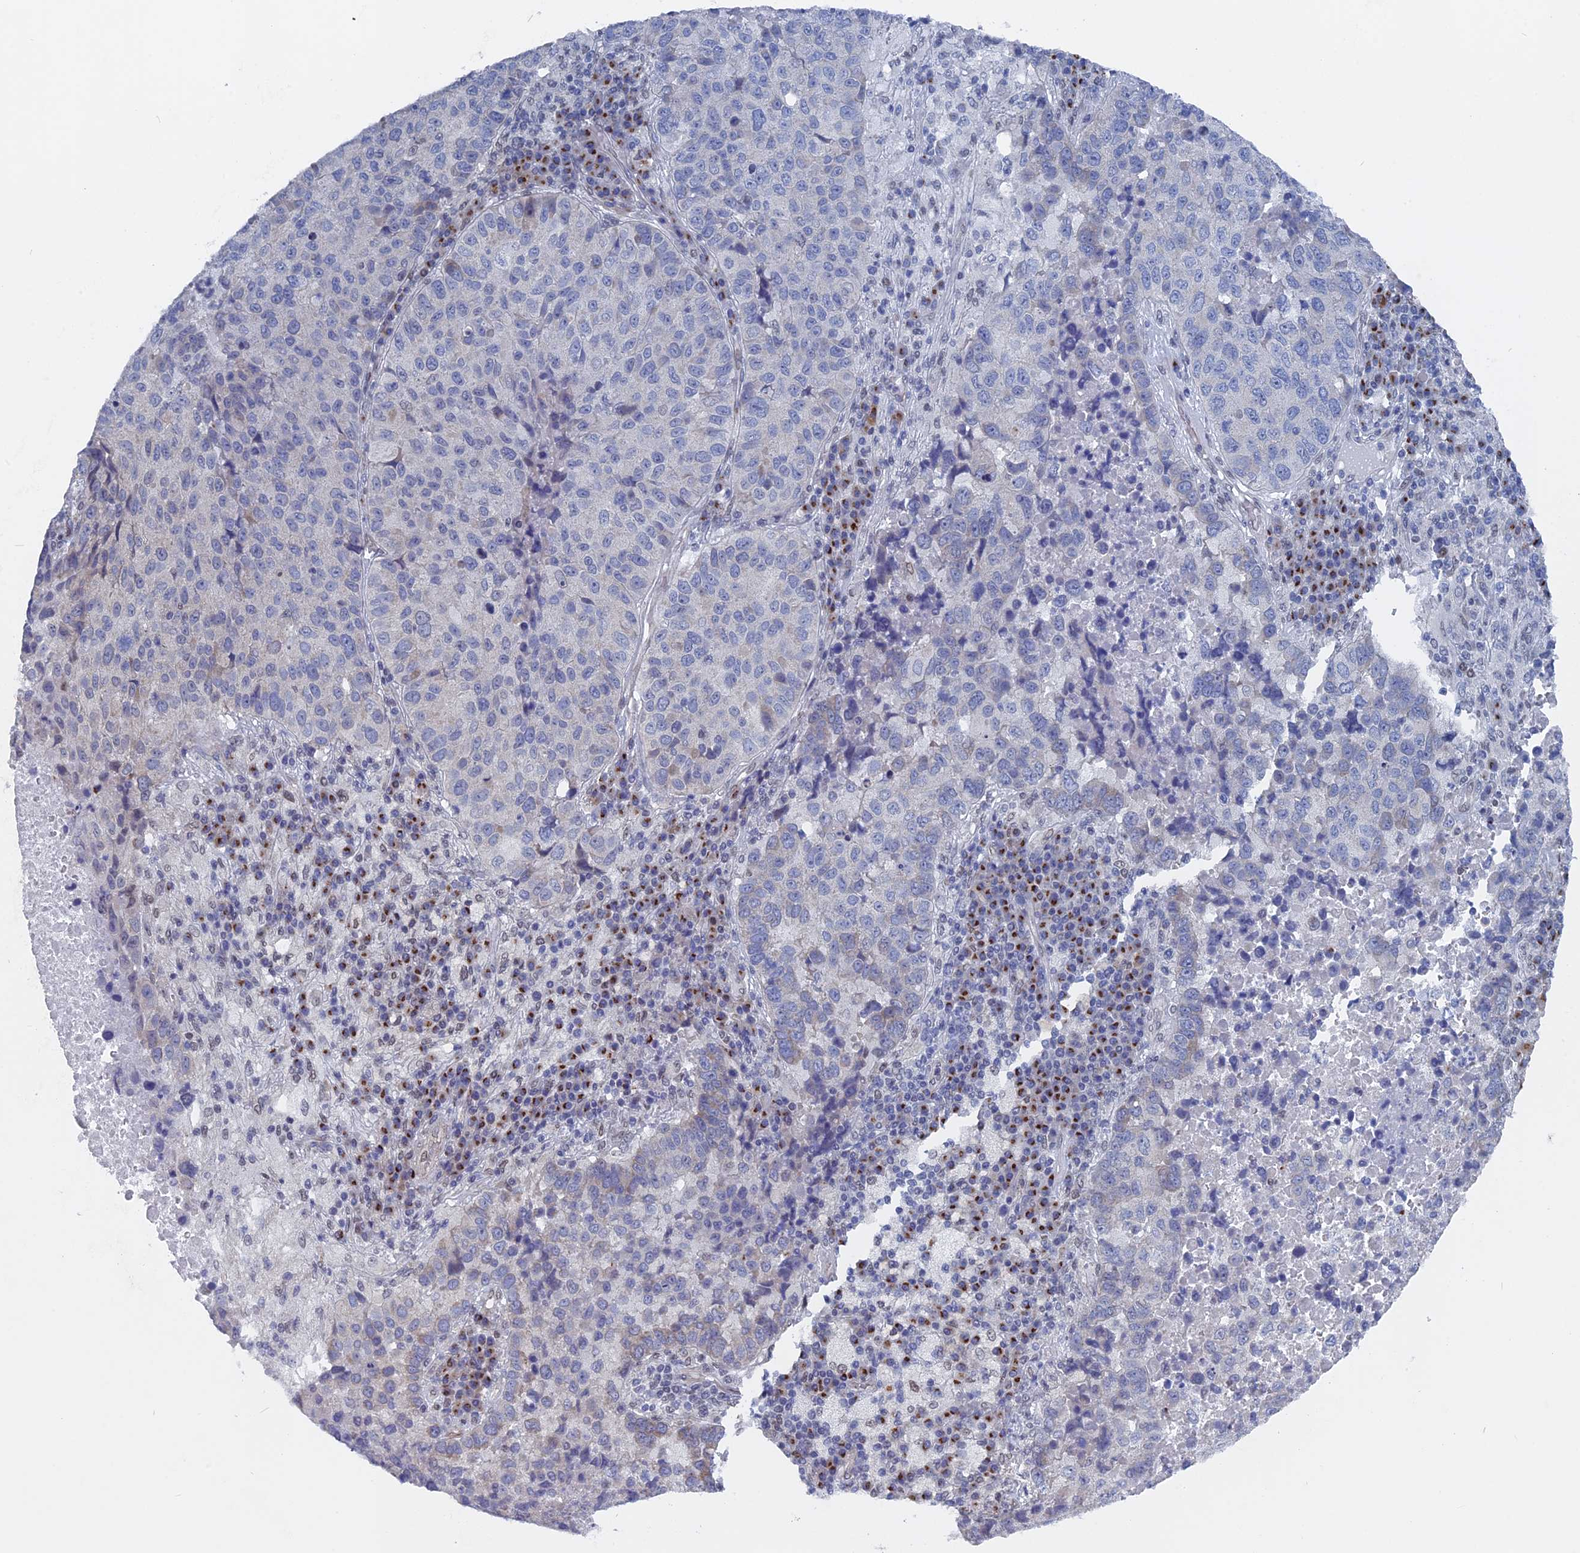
{"staining": {"intensity": "negative", "quantity": "none", "location": "none"}, "tissue": "lung cancer", "cell_type": "Tumor cells", "image_type": "cancer", "snomed": [{"axis": "morphology", "description": "Squamous cell carcinoma, NOS"}, {"axis": "topography", "description": "Lung"}], "caption": "Tumor cells show no significant positivity in squamous cell carcinoma (lung).", "gene": "MTRF1", "patient": {"sex": "male", "age": 73}}